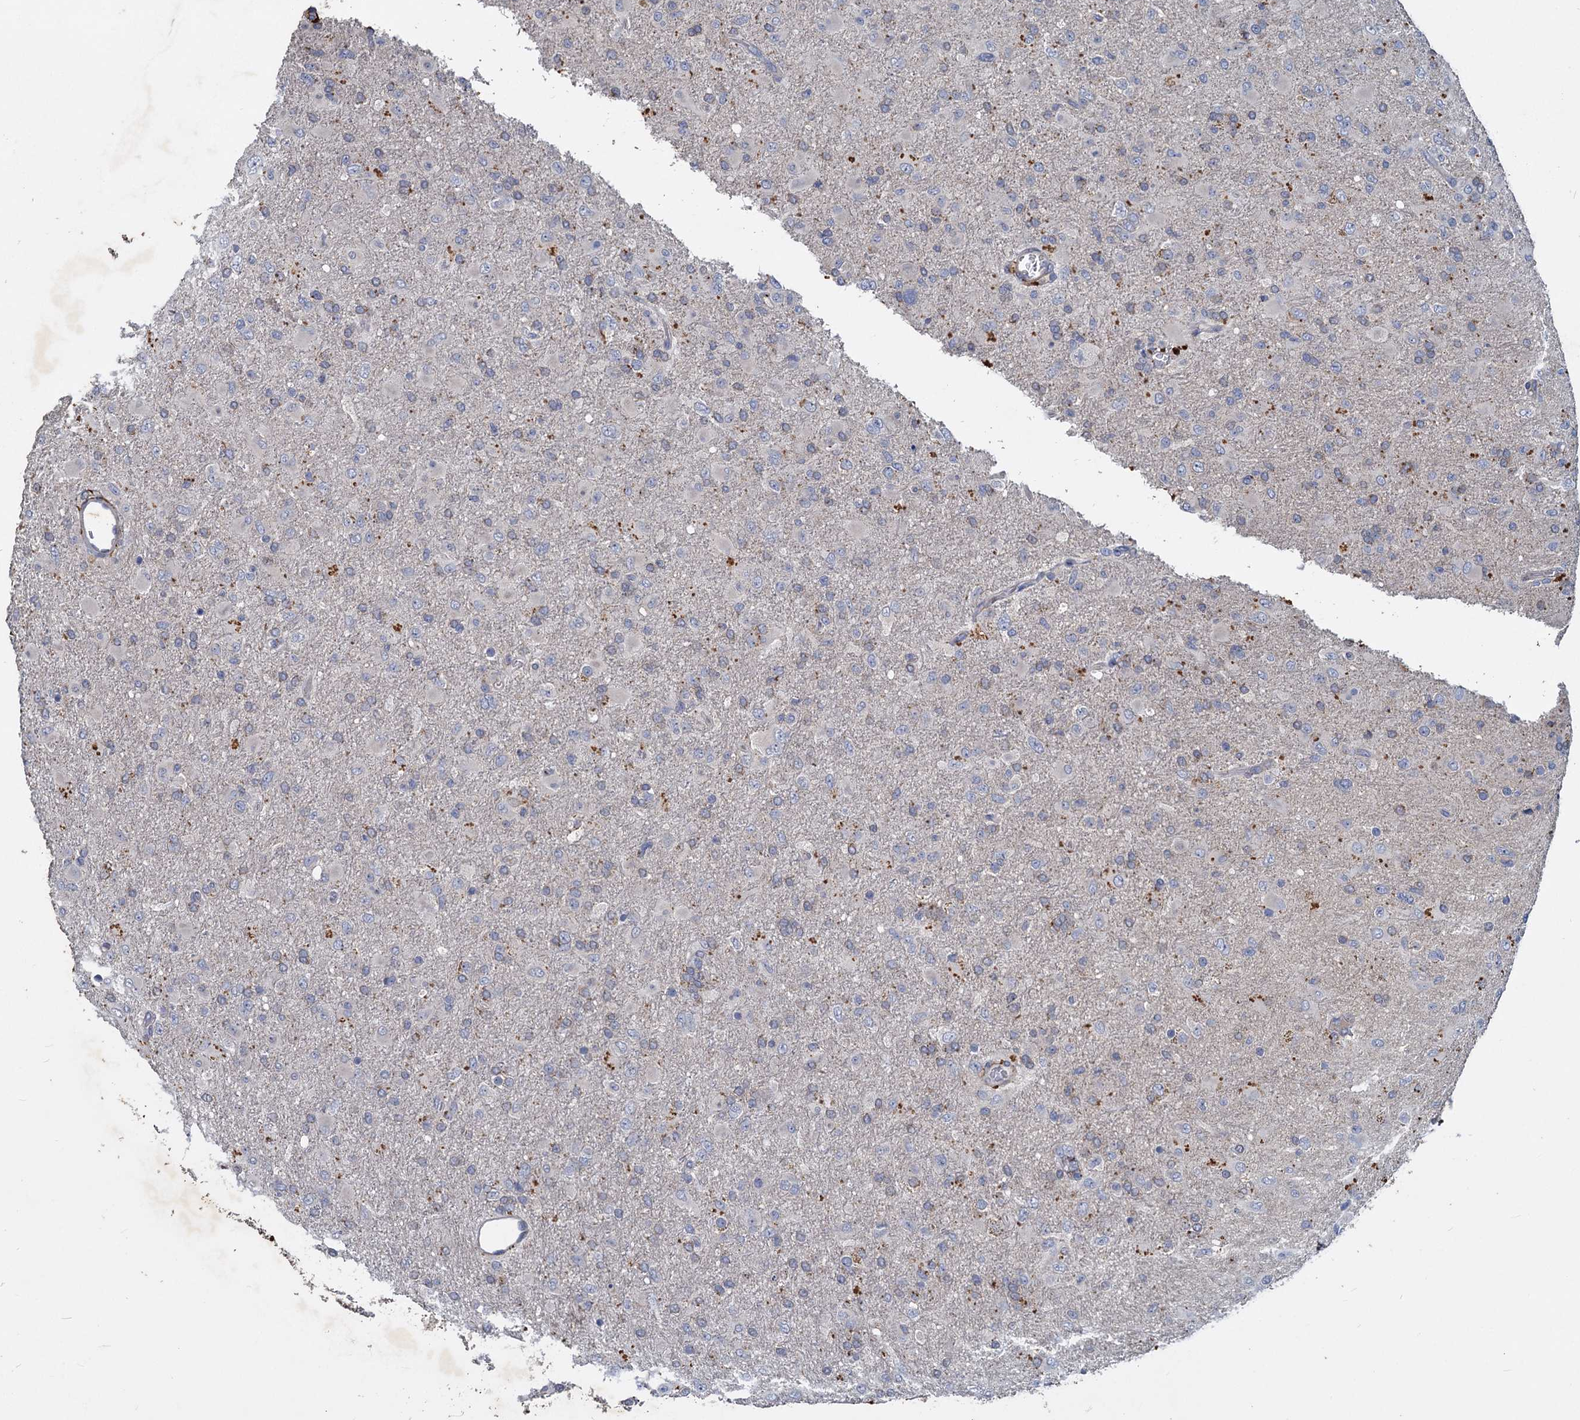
{"staining": {"intensity": "moderate", "quantity": "<25%", "location": "cytoplasmic/membranous"}, "tissue": "glioma", "cell_type": "Tumor cells", "image_type": "cancer", "snomed": [{"axis": "morphology", "description": "Glioma, malignant, Low grade"}, {"axis": "topography", "description": "Brain"}], "caption": "Immunohistochemistry (IHC) image of human low-grade glioma (malignant) stained for a protein (brown), which shows low levels of moderate cytoplasmic/membranous positivity in about <25% of tumor cells.", "gene": "SLC2A7", "patient": {"sex": "male", "age": 65}}